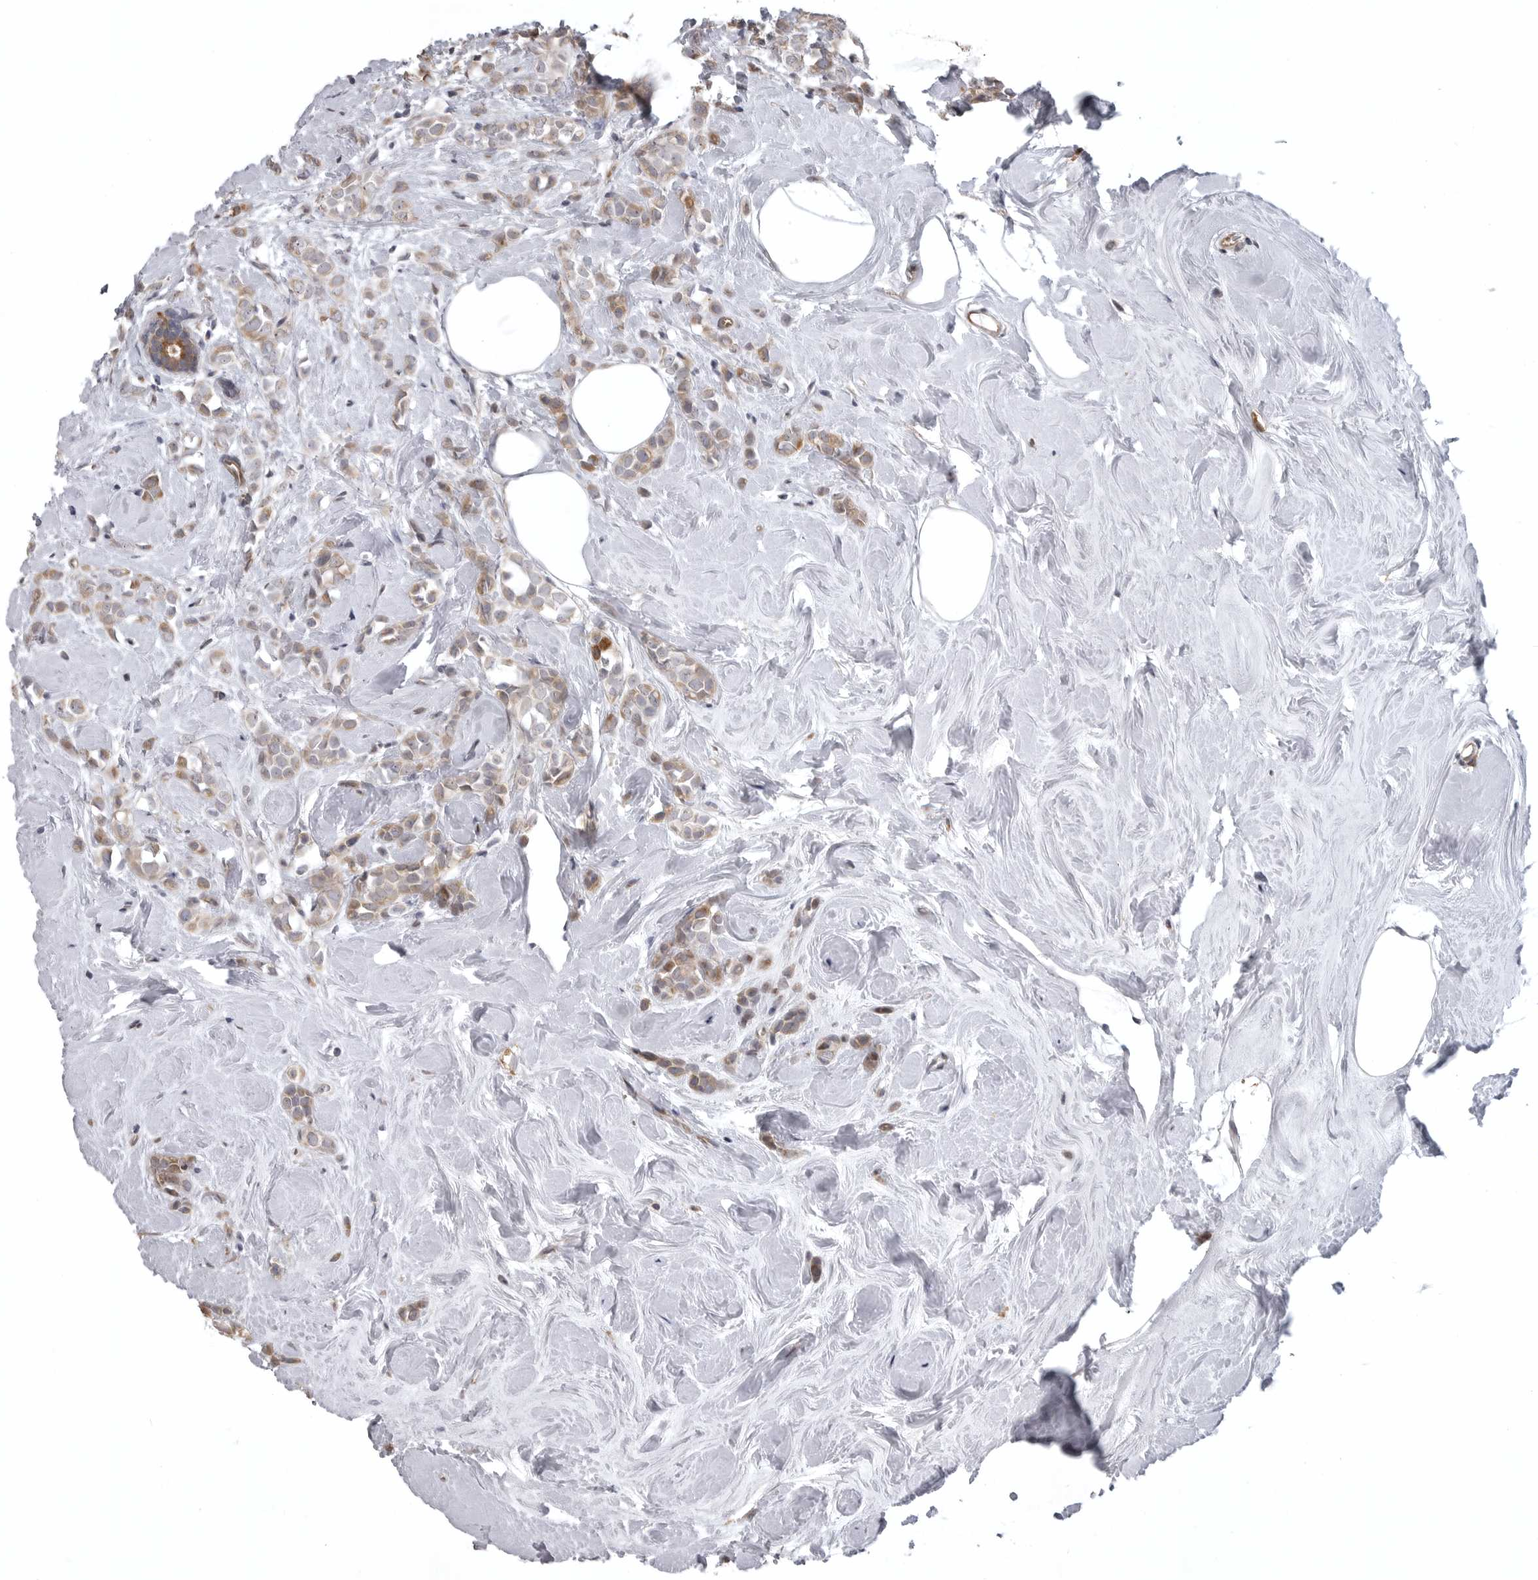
{"staining": {"intensity": "weak", "quantity": ">75%", "location": "cytoplasmic/membranous"}, "tissue": "breast cancer", "cell_type": "Tumor cells", "image_type": "cancer", "snomed": [{"axis": "morphology", "description": "Lobular carcinoma"}, {"axis": "topography", "description": "Breast"}], "caption": "Immunohistochemical staining of breast cancer (lobular carcinoma) demonstrates low levels of weak cytoplasmic/membranous expression in about >75% of tumor cells. Ihc stains the protein in brown and the nuclei are stained blue.", "gene": "ZNRF1", "patient": {"sex": "female", "age": 47}}